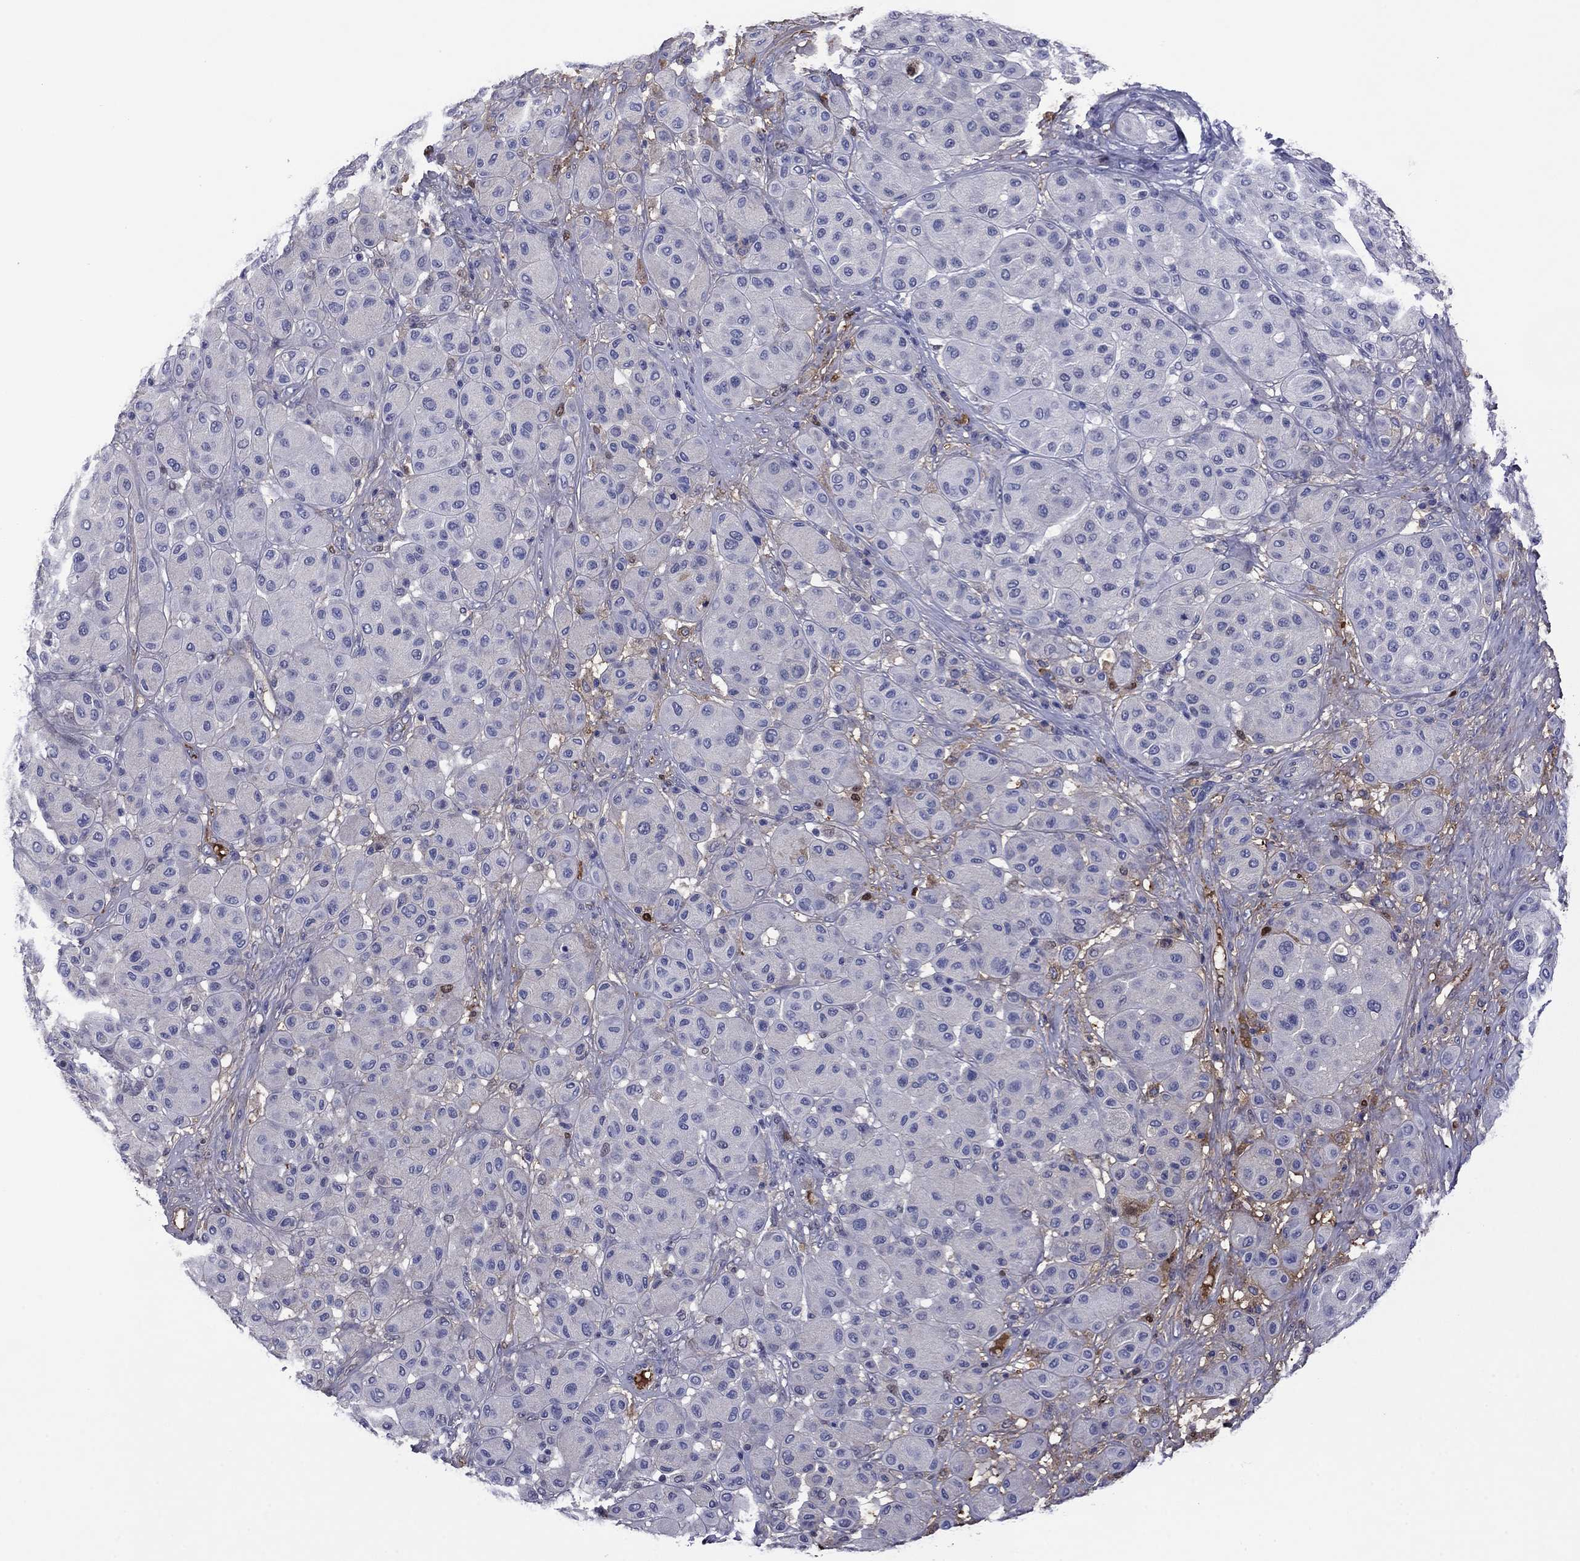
{"staining": {"intensity": "negative", "quantity": "none", "location": "none"}, "tissue": "melanoma", "cell_type": "Tumor cells", "image_type": "cancer", "snomed": [{"axis": "morphology", "description": "Malignant melanoma, Metastatic site"}, {"axis": "topography", "description": "Smooth muscle"}], "caption": "Melanoma was stained to show a protein in brown. There is no significant positivity in tumor cells.", "gene": "APOA2", "patient": {"sex": "male", "age": 41}}